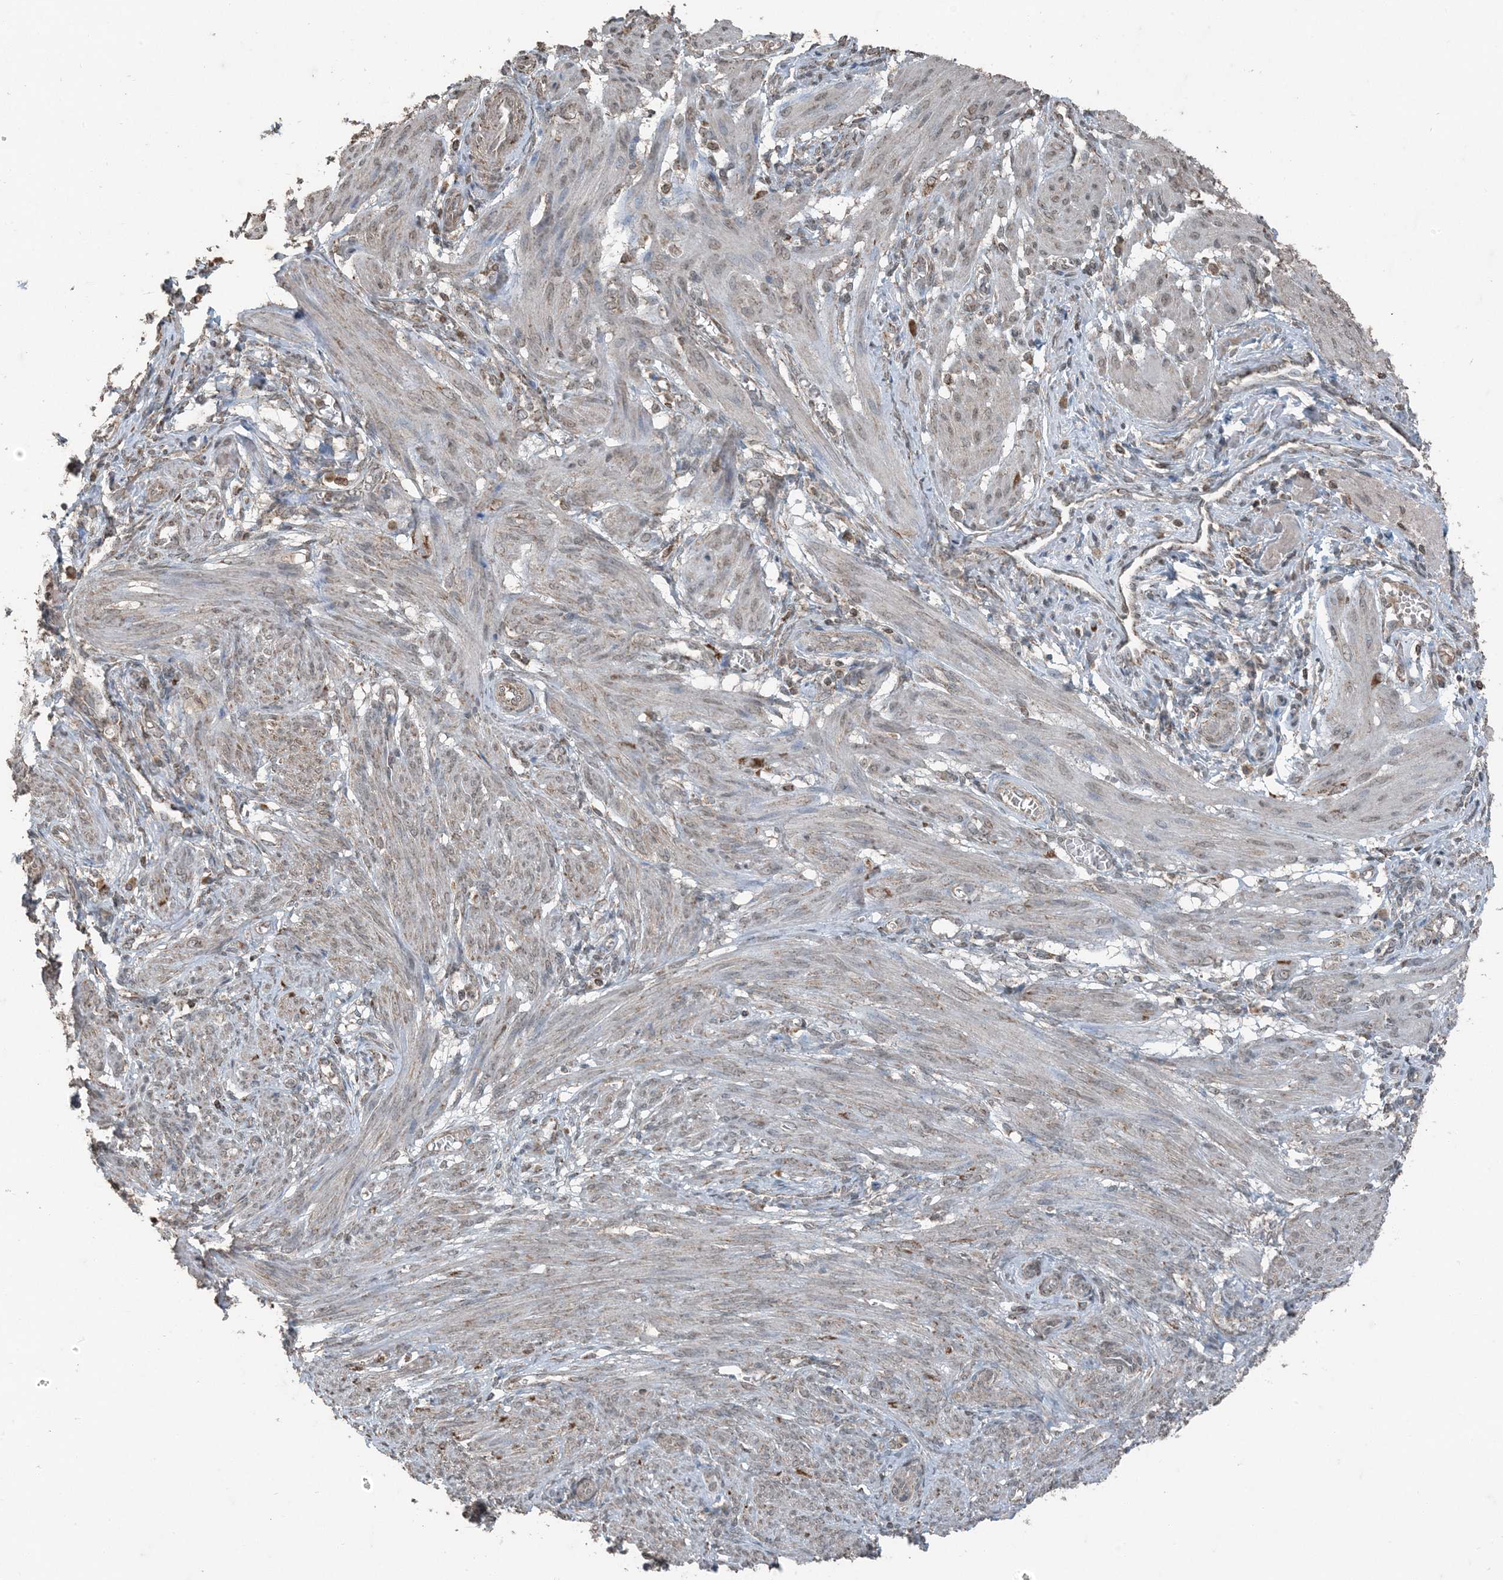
{"staining": {"intensity": "weak", "quantity": ">75%", "location": "cytoplasmic/membranous,nuclear"}, "tissue": "smooth muscle", "cell_type": "Smooth muscle cells", "image_type": "normal", "snomed": [{"axis": "morphology", "description": "Normal tissue, NOS"}, {"axis": "topography", "description": "Smooth muscle"}], "caption": "Smooth muscle stained for a protein reveals weak cytoplasmic/membranous,nuclear positivity in smooth muscle cells.", "gene": "GNL1", "patient": {"sex": "female", "age": 39}}